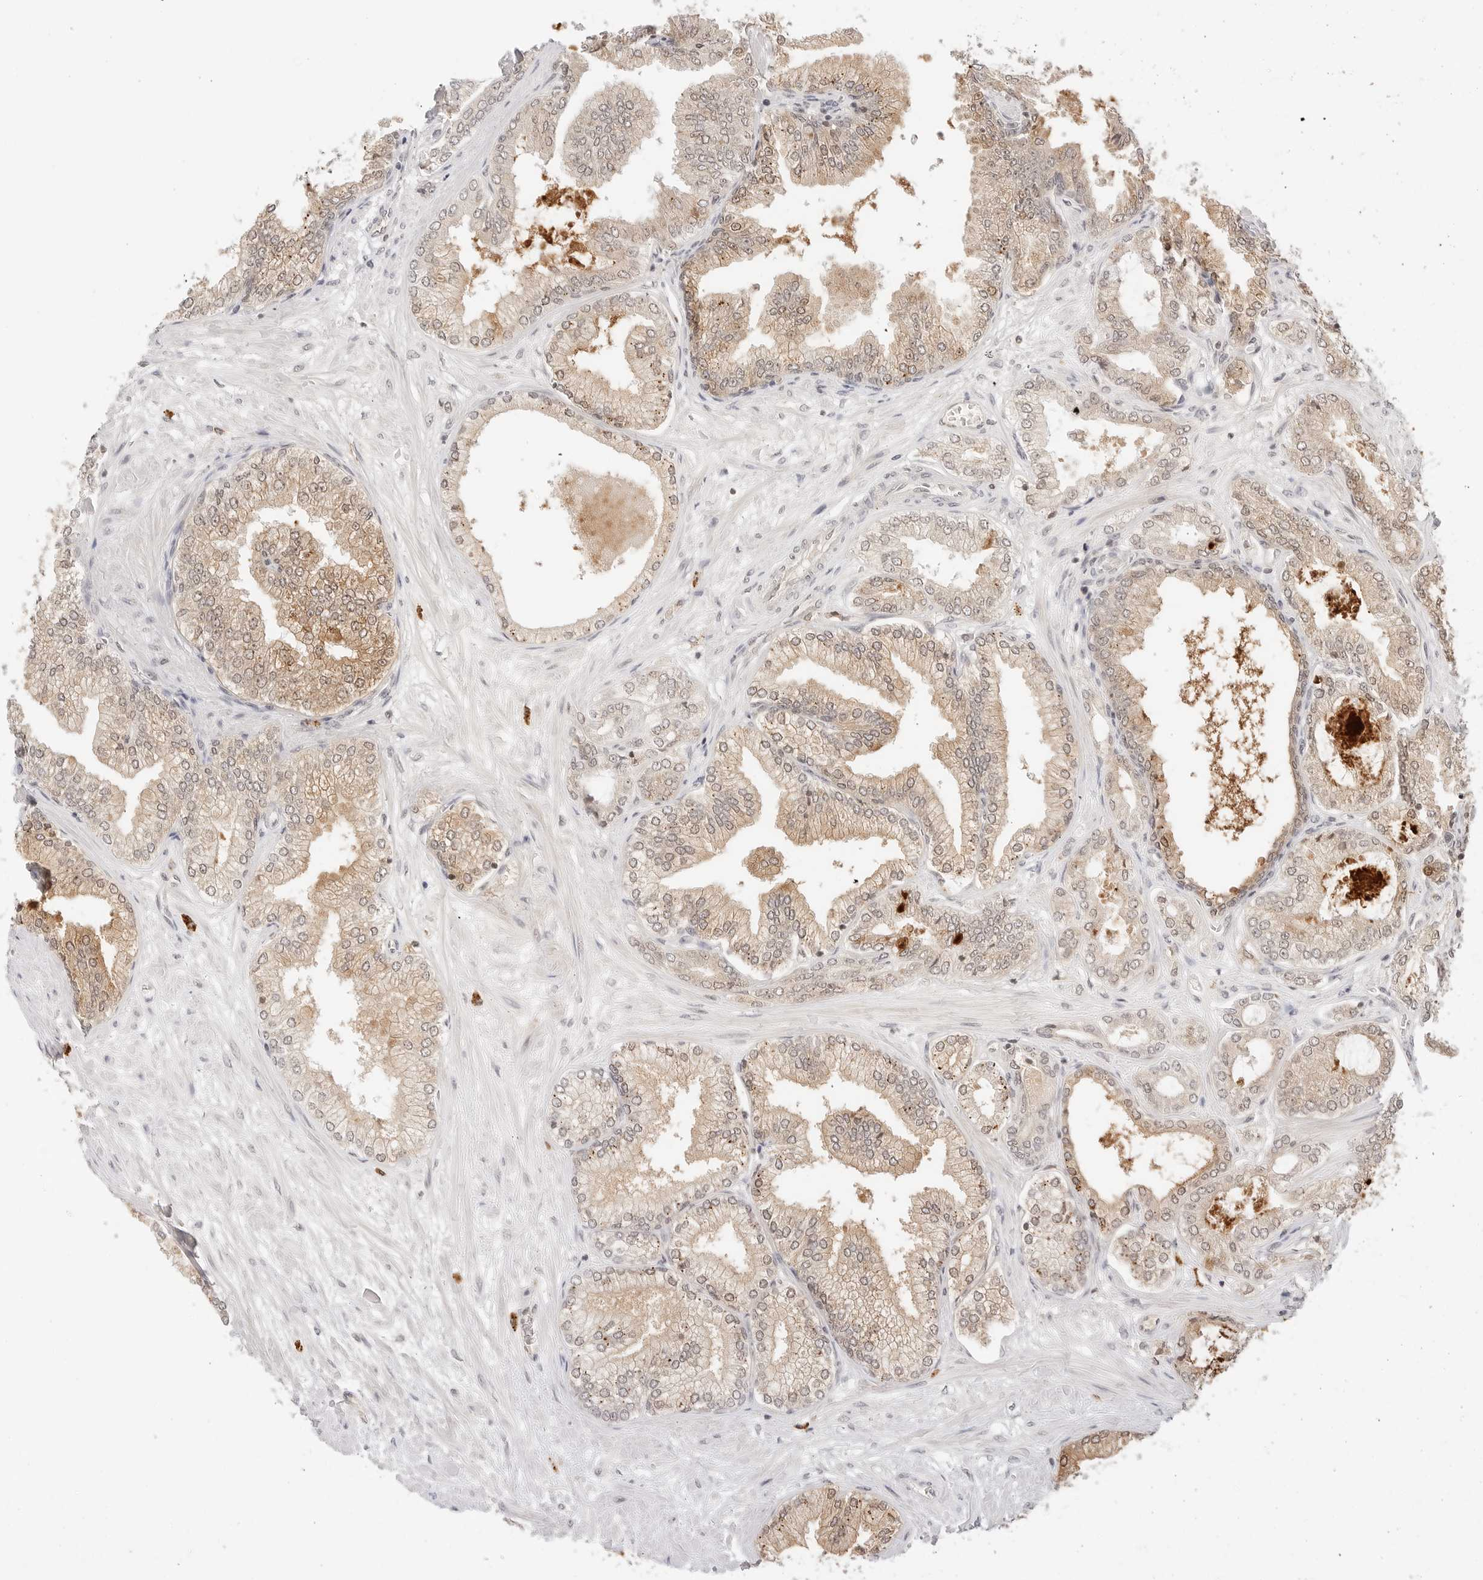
{"staining": {"intensity": "moderate", "quantity": ">75%", "location": "cytoplasmic/membranous,nuclear"}, "tissue": "prostate cancer", "cell_type": "Tumor cells", "image_type": "cancer", "snomed": [{"axis": "morphology", "description": "Adenocarcinoma, Low grade"}, {"axis": "topography", "description": "Prostate"}], "caption": "Immunohistochemical staining of prostate cancer displays medium levels of moderate cytoplasmic/membranous and nuclear protein positivity in about >75% of tumor cells.", "gene": "SEPTIN4", "patient": {"sex": "male", "age": 63}}